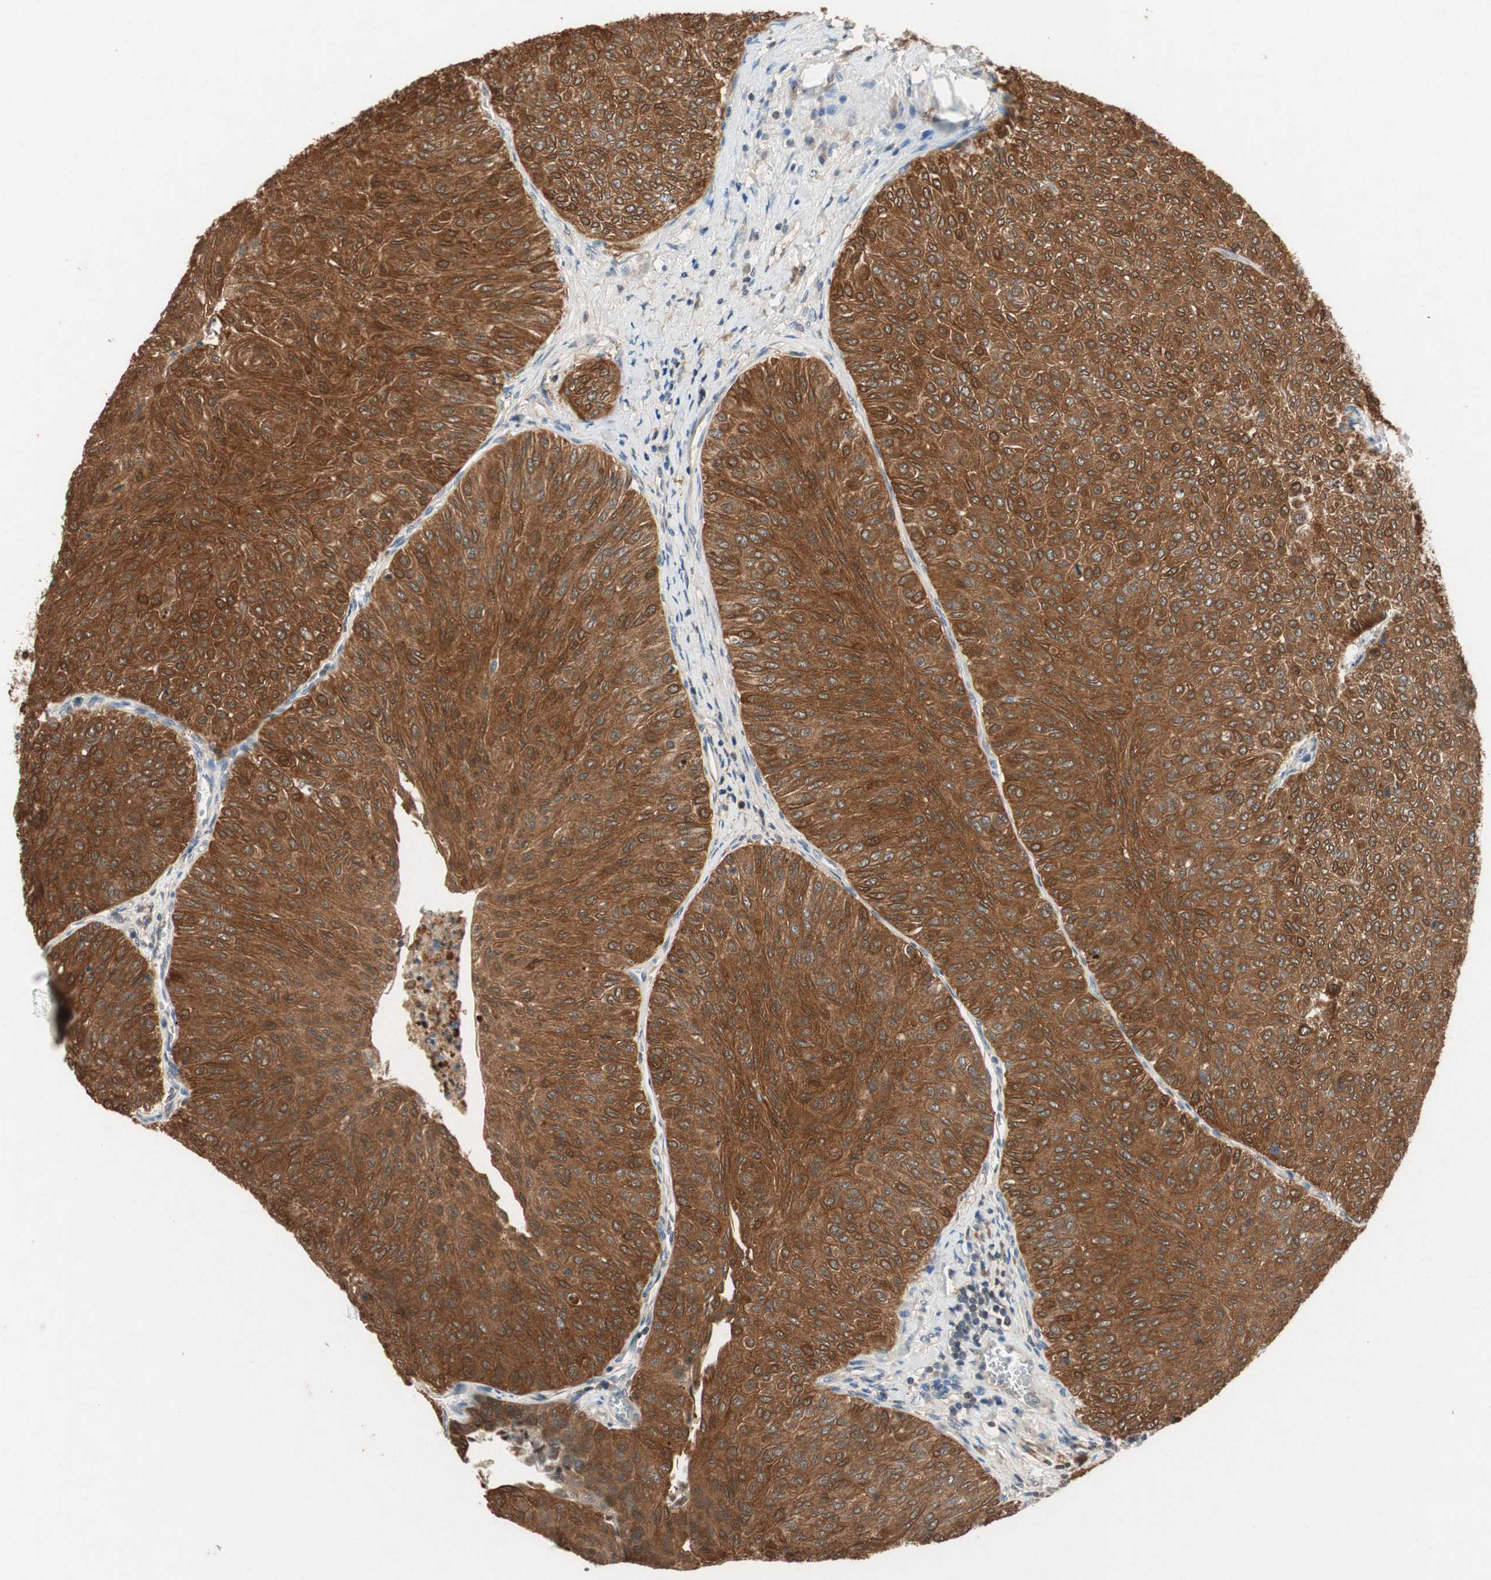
{"staining": {"intensity": "moderate", "quantity": ">75%", "location": "cytoplasmic/membranous,nuclear"}, "tissue": "urothelial cancer", "cell_type": "Tumor cells", "image_type": "cancer", "snomed": [{"axis": "morphology", "description": "Urothelial carcinoma, Low grade"}, {"axis": "topography", "description": "Urinary bladder"}], "caption": "A medium amount of moderate cytoplasmic/membranous and nuclear positivity is present in approximately >75% of tumor cells in urothelial cancer tissue.", "gene": "SERPINB5", "patient": {"sex": "male", "age": 78}}